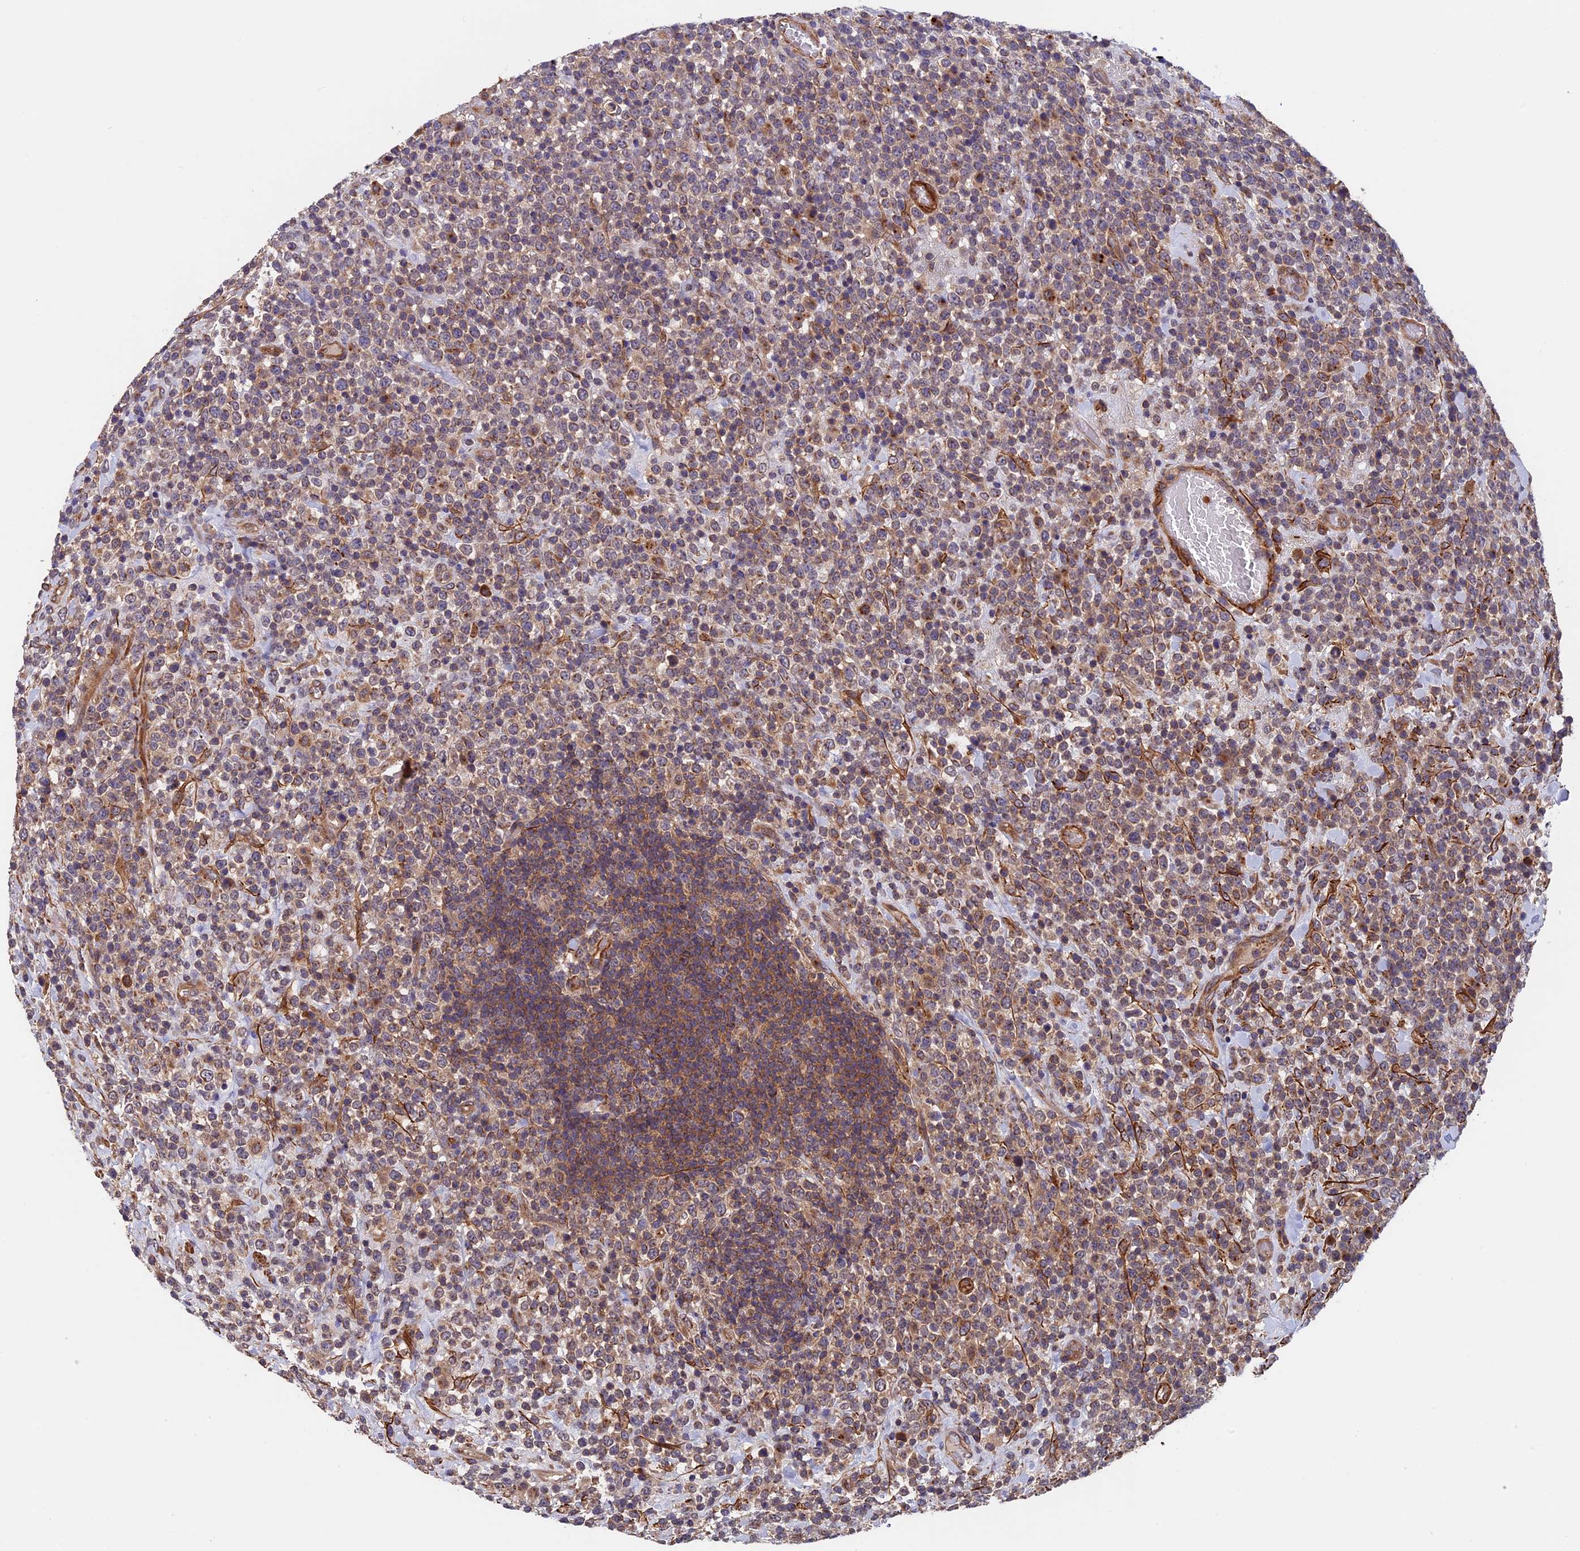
{"staining": {"intensity": "weak", "quantity": "25%-75%", "location": "cytoplasmic/membranous"}, "tissue": "lymphoma", "cell_type": "Tumor cells", "image_type": "cancer", "snomed": [{"axis": "morphology", "description": "Malignant lymphoma, non-Hodgkin's type, High grade"}, {"axis": "topography", "description": "Colon"}], "caption": "A brown stain labels weak cytoplasmic/membranous positivity of a protein in human lymphoma tumor cells.", "gene": "SLC9A5", "patient": {"sex": "female", "age": 53}}